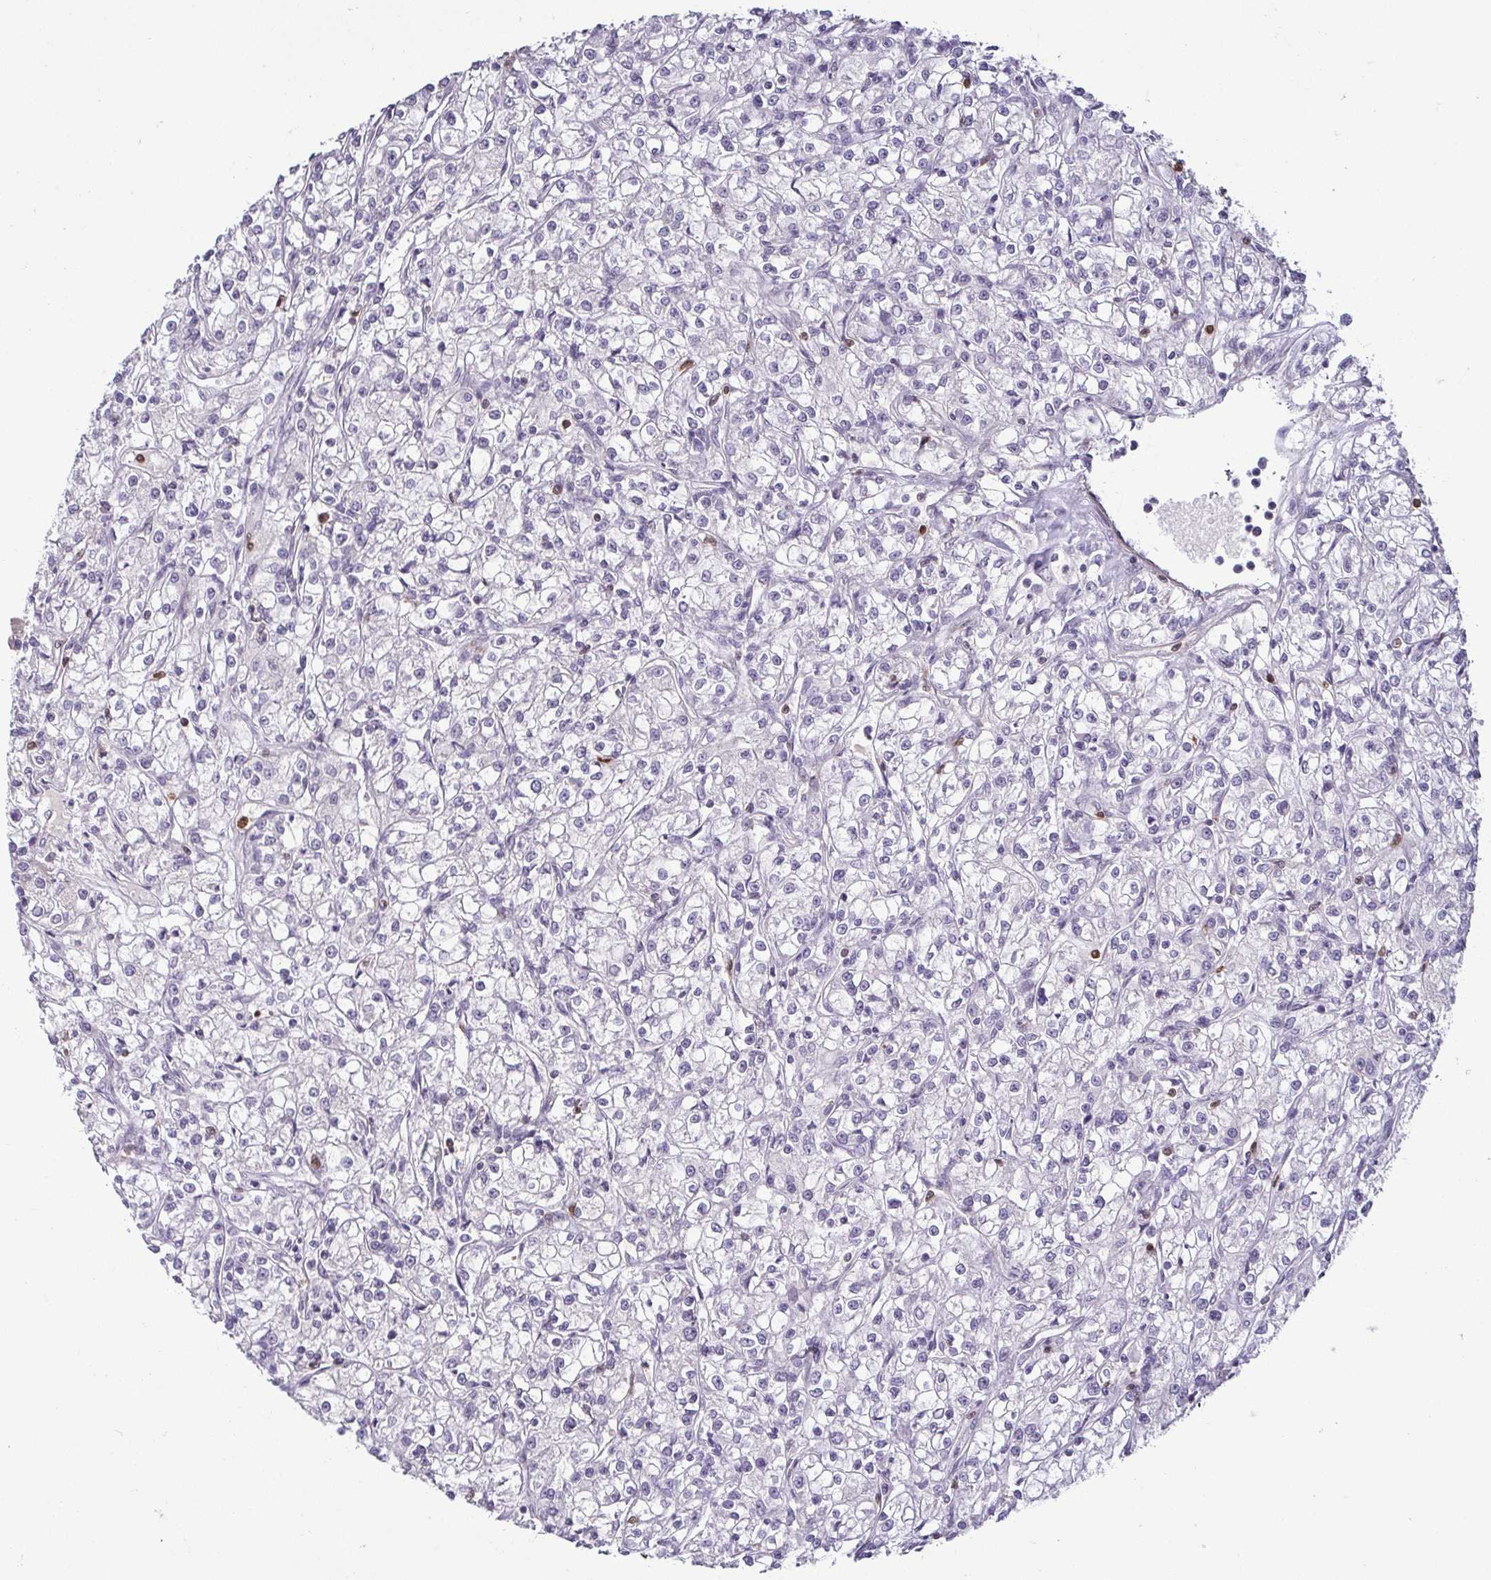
{"staining": {"intensity": "negative", "quantity": "none", "location": "none"}, "tissue": "renal cancer", "cell_type": "Tumor cells", "image_type": "cancer", "snomed": [{"axis": "morphology", "description": "Adenocarcinoma, NOS"}, {"axis": "topography", "description": "Kidney"}], "caption": "Immunohistochemistry histopathology image of human renal cancer stained for a protein (brown), which displays no positivity in tumor cells.", "gene": "HOPX", "patient": {"sex": "female", "age": 59}}